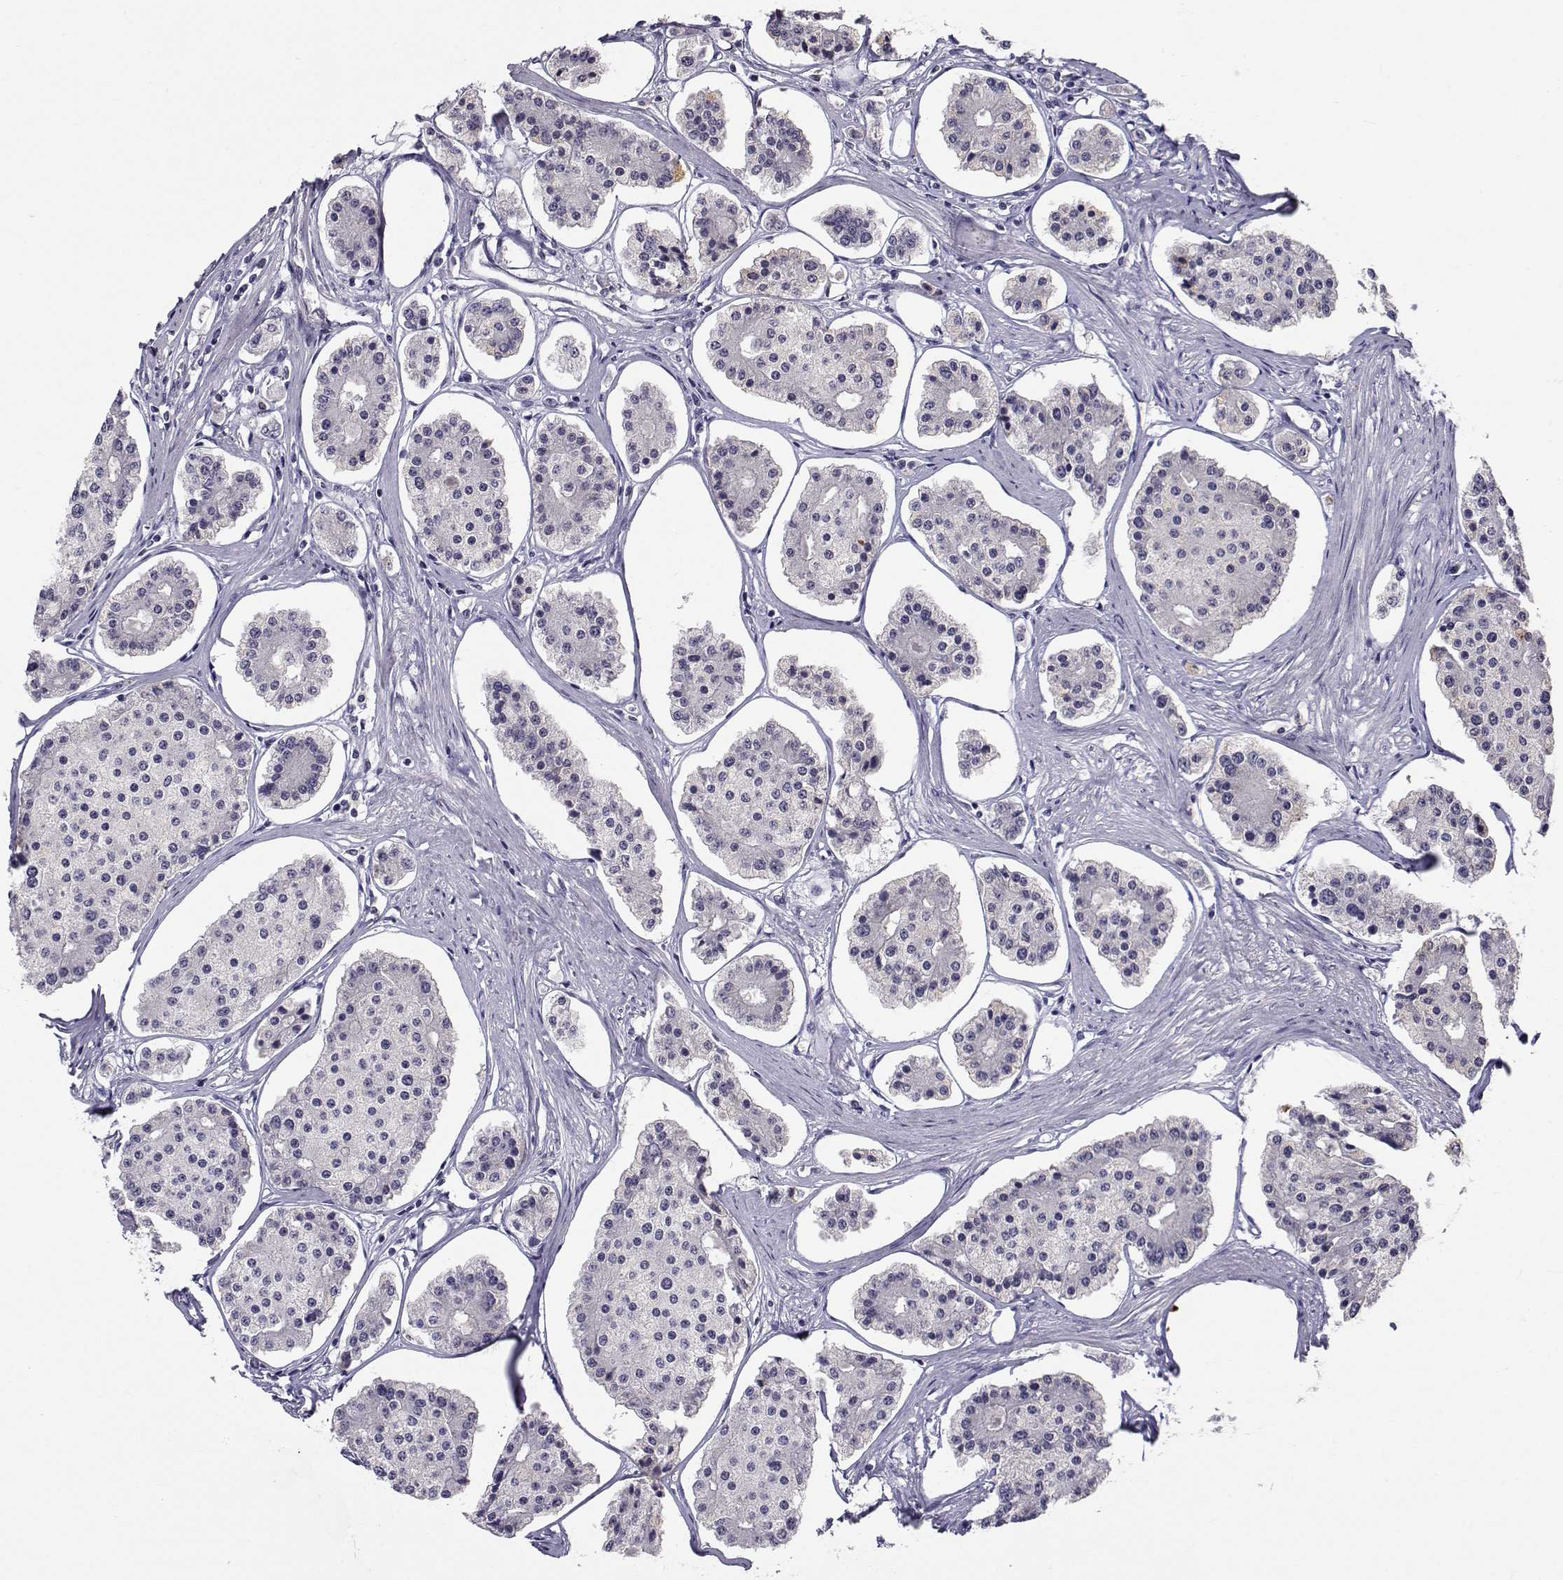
{"staining": {"intensity": "negative", "quantity": "none", "location": "none"}, "tissue": "carcinoid", "cell_type": "Tumor cells", "image_type": "cancer", "snomed": [{"axis": "morphology", "description": "Carcinoid, malignant, NOS"}, {"axis": "topography", "description": "Small intestine"}], "caption": "Tumor cells show no significant expression in carcinoid (malignant). (DAB immunohistochemistry with hematoxylin counter stain).", "gene": "SLC6A3", "patient": {"sex": "female", "age": 65}}